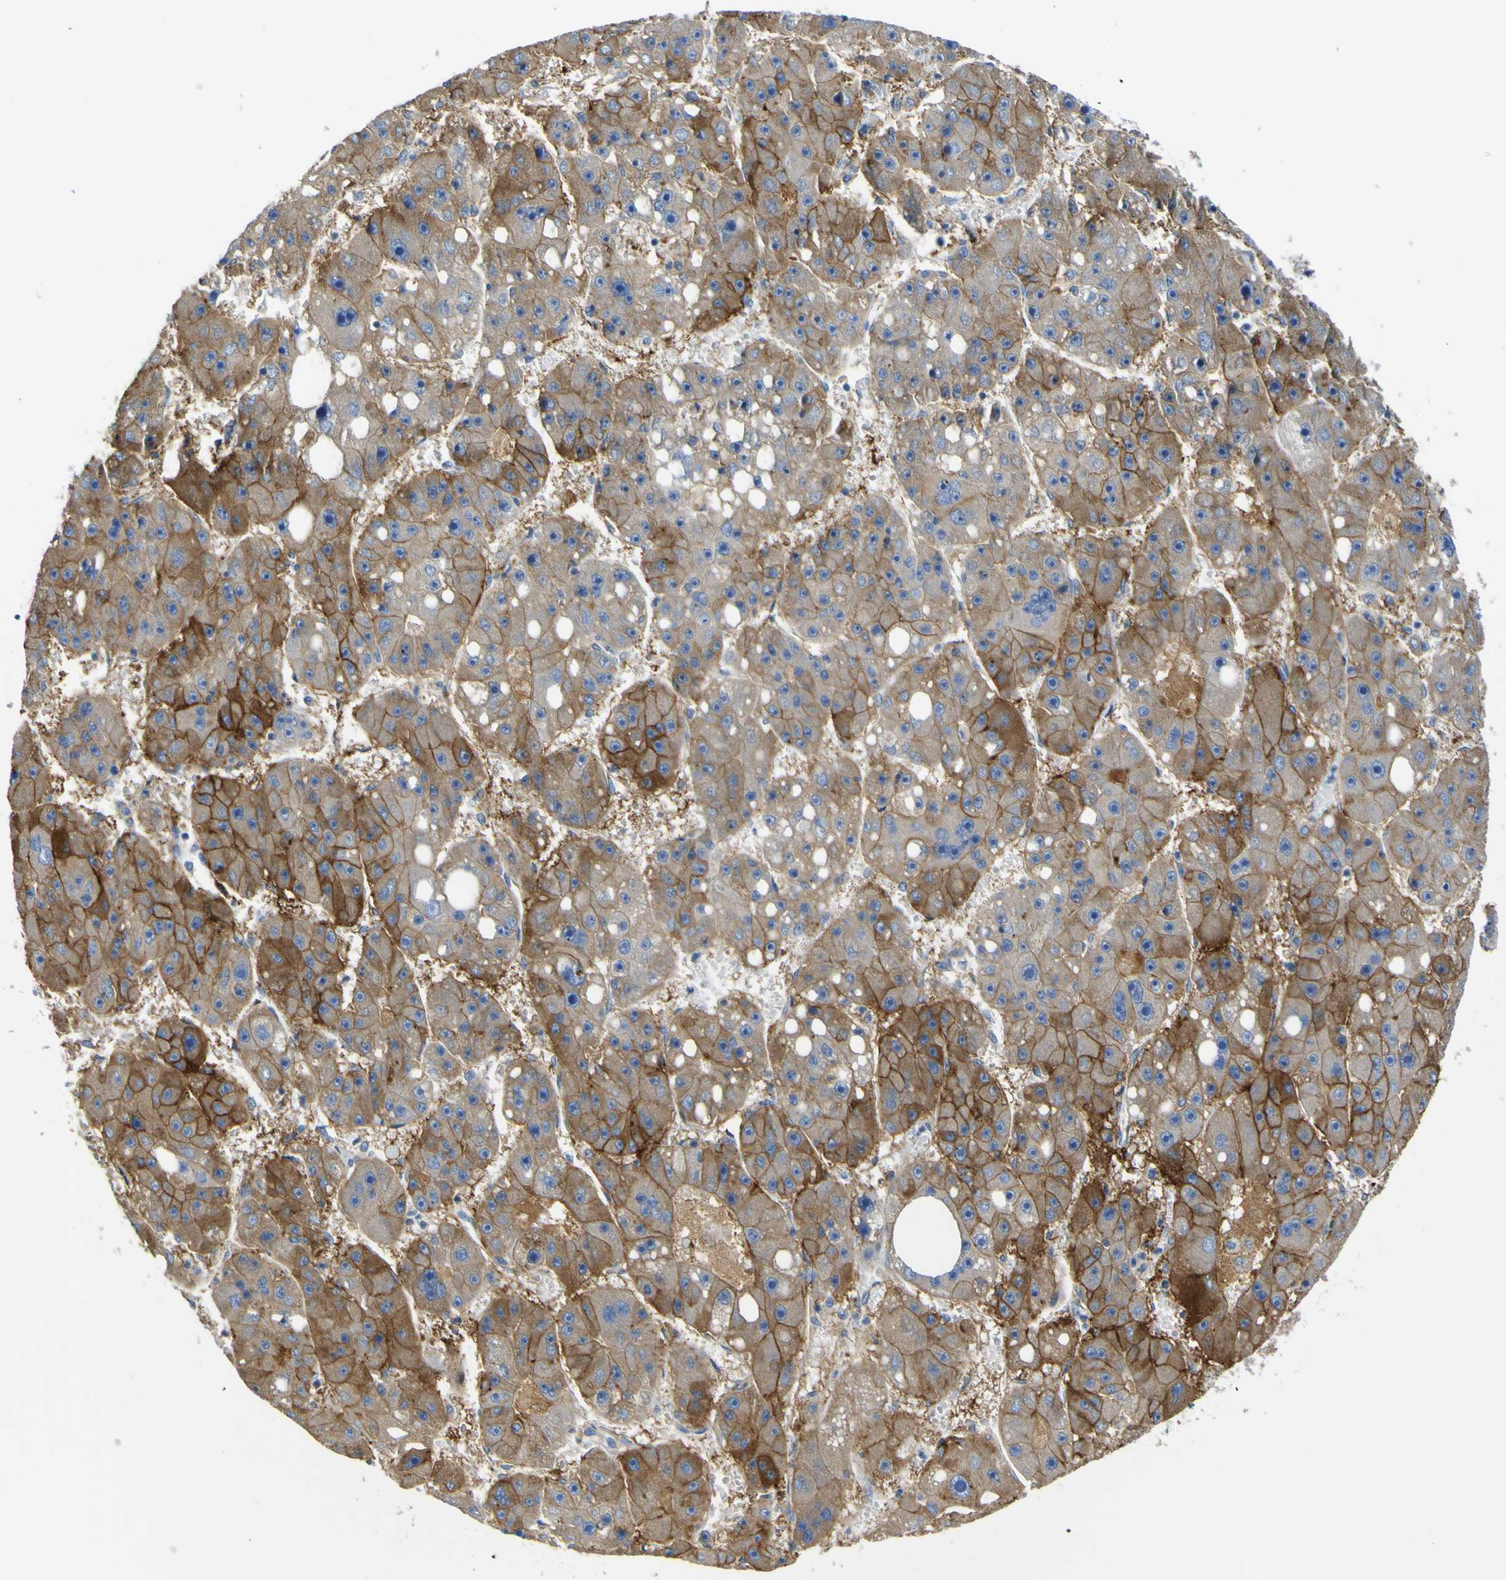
{"staining": {"intensity": "moderate", "quantity": ">75%", "location": "cytoplasmic/membranous"}, "tissue": "liver cancer", "cell_type": "Tumor cells", "image_type": "cancer", "snomed": [{"axis": "morphology", "description": "Carcinoma, Hepatocellular, NOS"}, {"axis": "topography", "description": "Liver"}], "caption": "DAB immunohistochemical staining of hepatocellular carcinoma (liver) exhibits moderate cytoplasmic/membranous protein staining in approximately >75% of tumor cells.", "gene": "ADGRA2", "patient": {"sex": "female", "age": 61}}